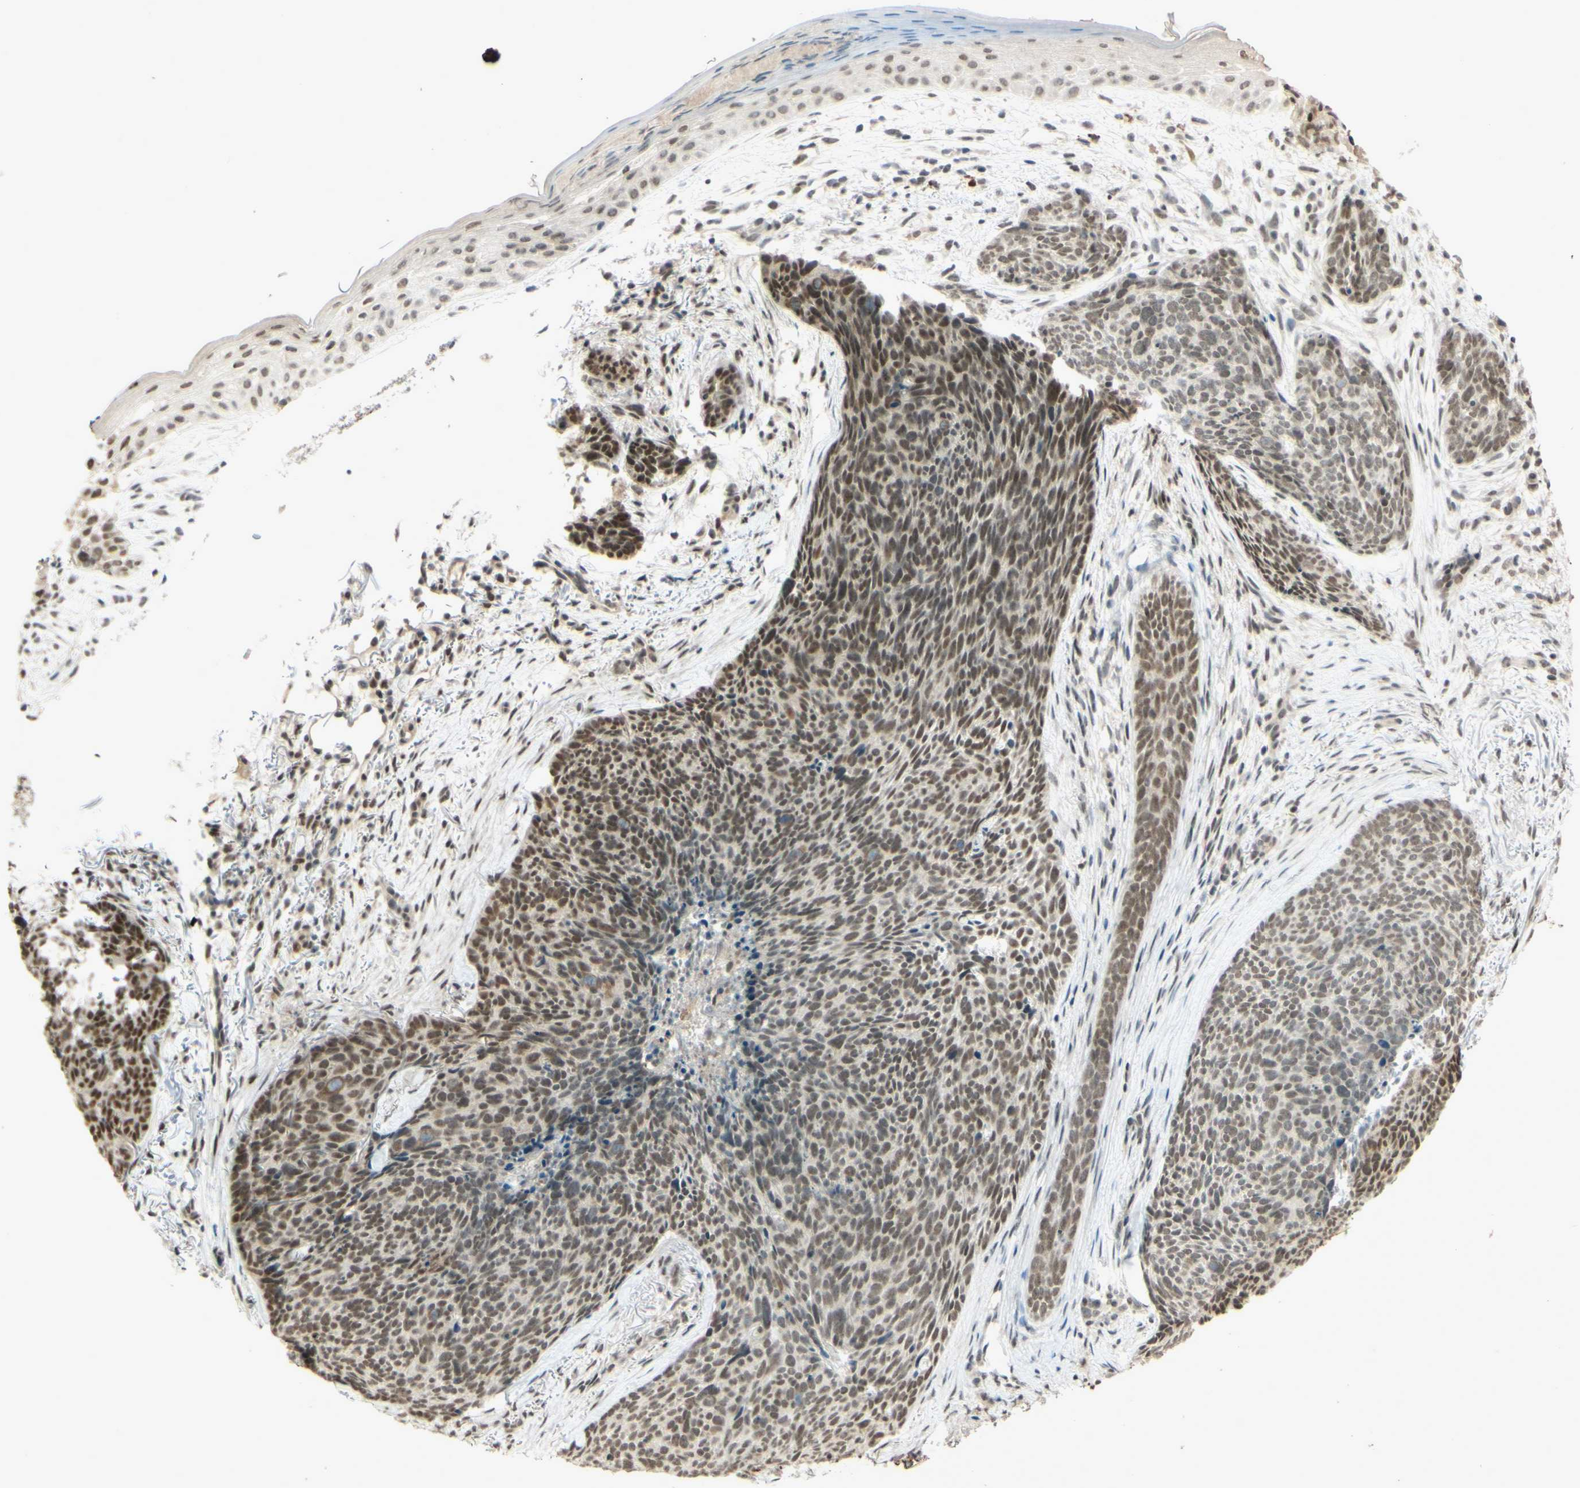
{"staining": {"intensity": "moderate", "quantity": "25%-75%", "location": "nuclear"}, "tissue": "skin cancer", "cell_type": "Tumor cells", "image_type": "cancer", "snomed": [{"axis": "morphology", "description": "Basal cell carcinoma"}, {"axis": "topography", "description": "Skin"}], "caption": "The immunohistochemical stain highlights moderate nuclear positivity in tumor cells of basal cell carcinoma (skin) tissue.", "gene": "SMARCB1", "patient": {"sex": "female", "age": 70}}